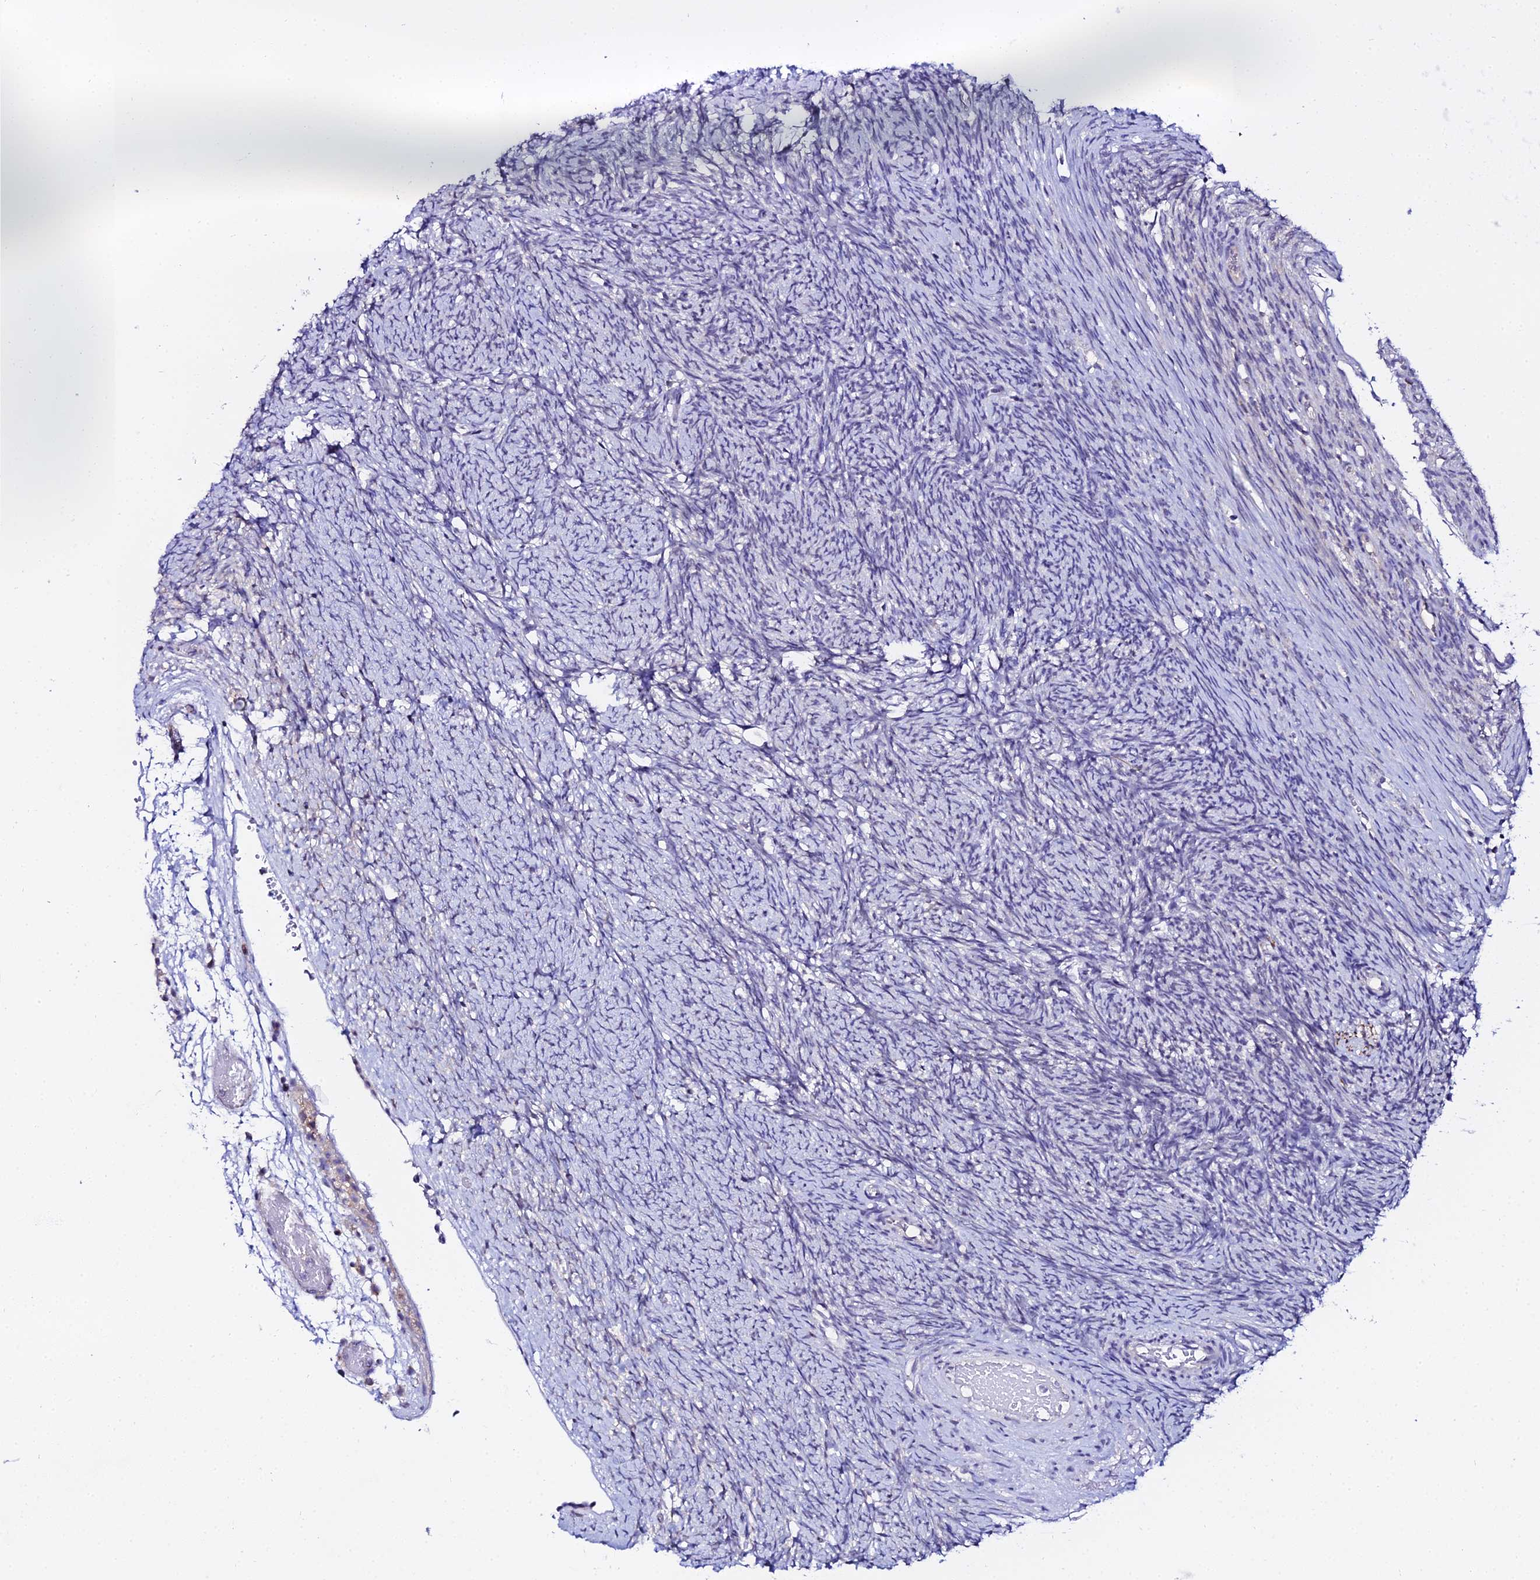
{"staining": {"intensity": "negative", "quantity": "none", "location": "none"}, "tissue": "ovary", "cell_type": "Ovarian stroma cells", "image_type": "normal", "snomed": [{"axis": "morphology", "description": "Normal tissue, NOS"}, {"axis": "topography", "description": "Ovary"}], "caption": "Ovary was stained to show a protein in brown. There is no significant positivity in ovarian stroma cells. The staining was performed using DAB (3,3'-diaminobenzidine) to visualize the protein expression in brown, while the nuclei were stained in blue with hematoxylin (Magnification: 20x).", "gene": "ATG16L2", "patient": {"sex": "female", "age": 44}}